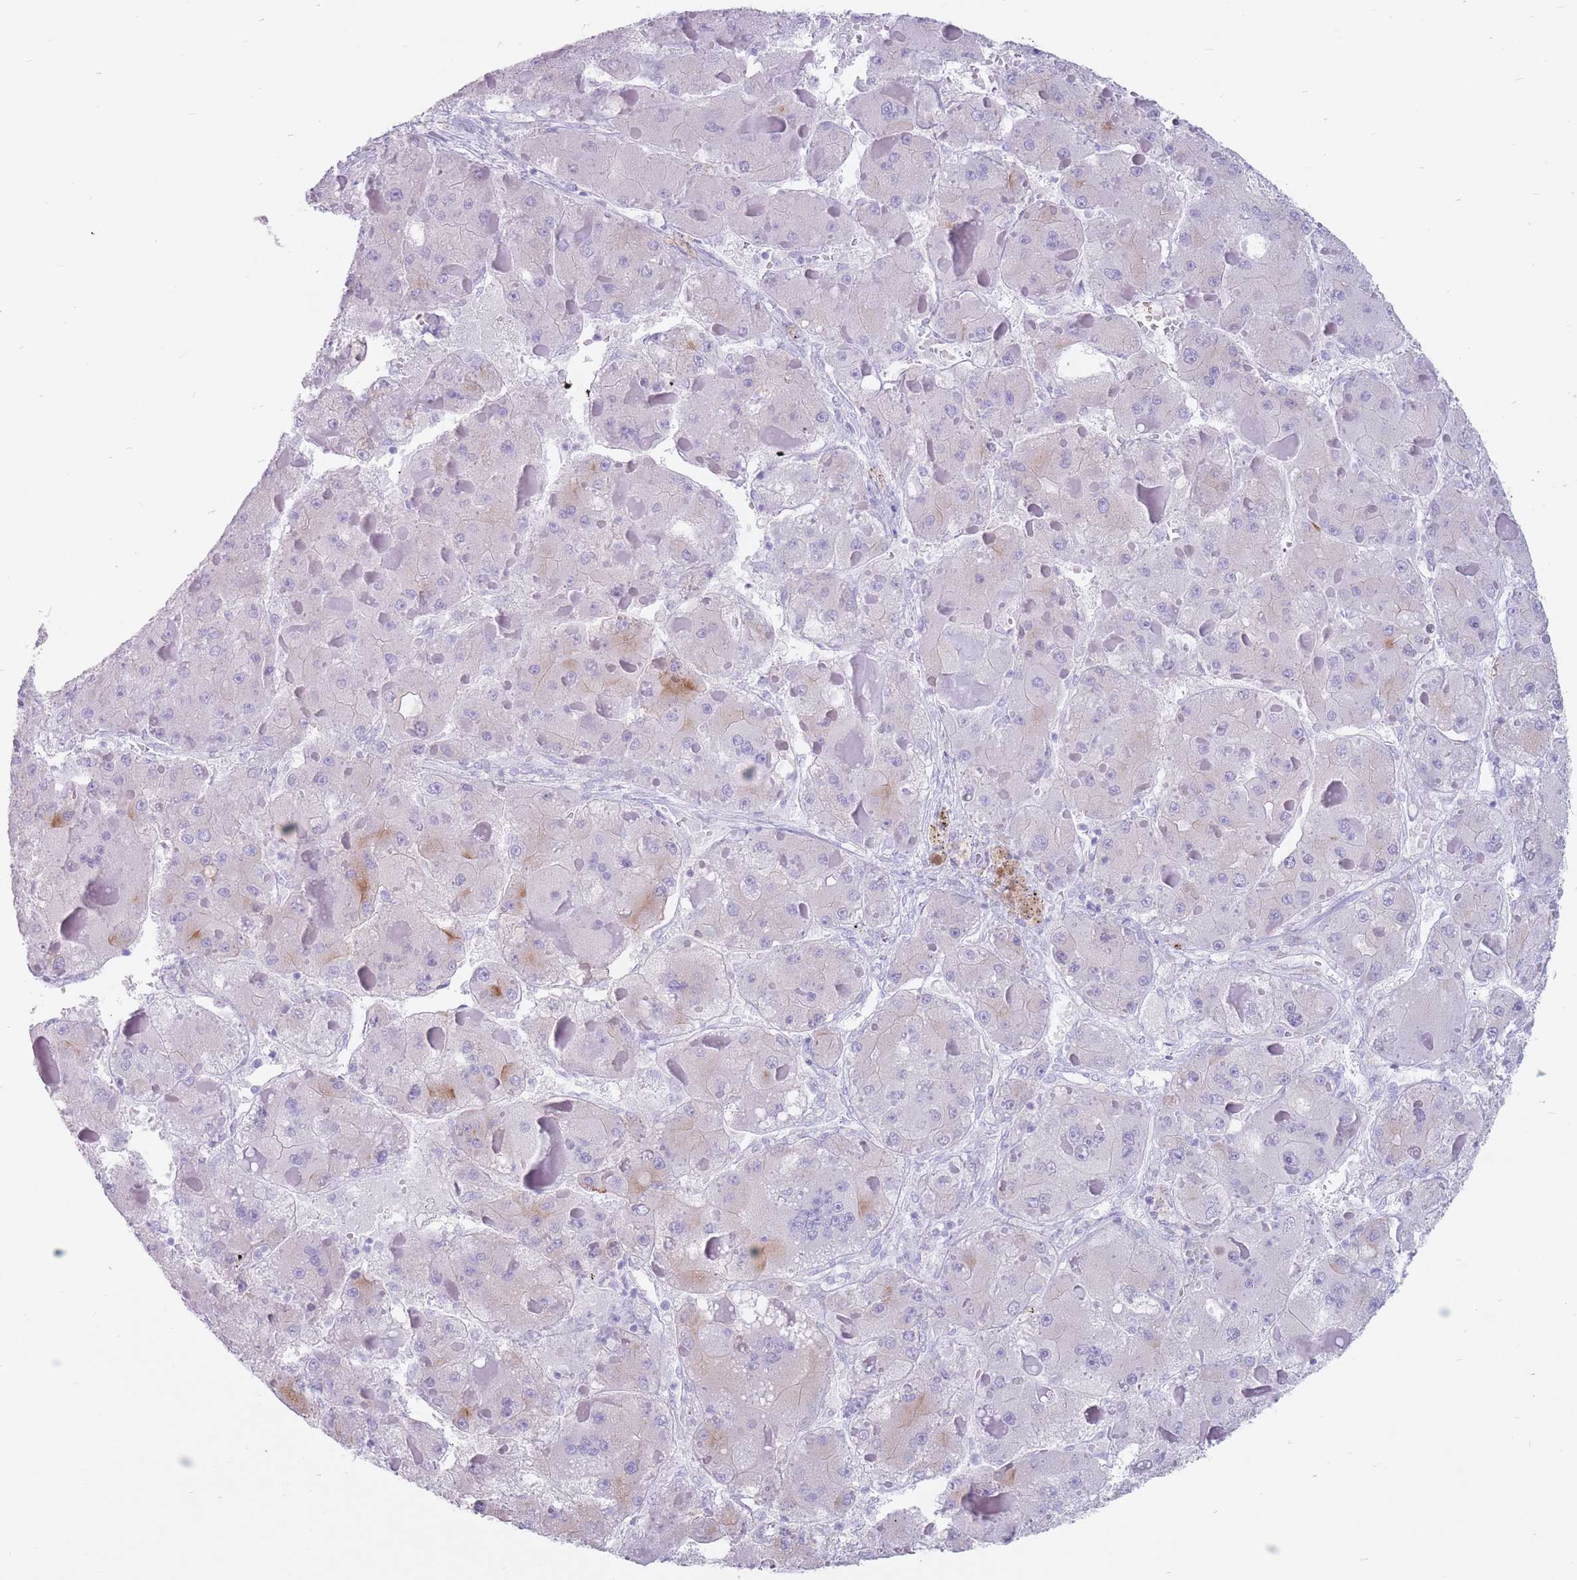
{"staining": {"intensity": "moderate", "quantity": "<25%", "location": "cytoplasmic/membranous"}, "tissue": "liver cancer", "cell_type": "Tumor cells", "image_type": "cancer", "snomed": [{"axis": "morphology", "description": "Carcinoma, Hepatocellular, NOS"}, {"axis": "topography", "description": "Liver"}], "caption": "Tumor cells reveal low levels of moderate cytoplasmic/membranous expression in approximately <25% of cells in liver cancer.", "gene": "ST3GAL5", "patient": {"sex": "female", "age": 73}}